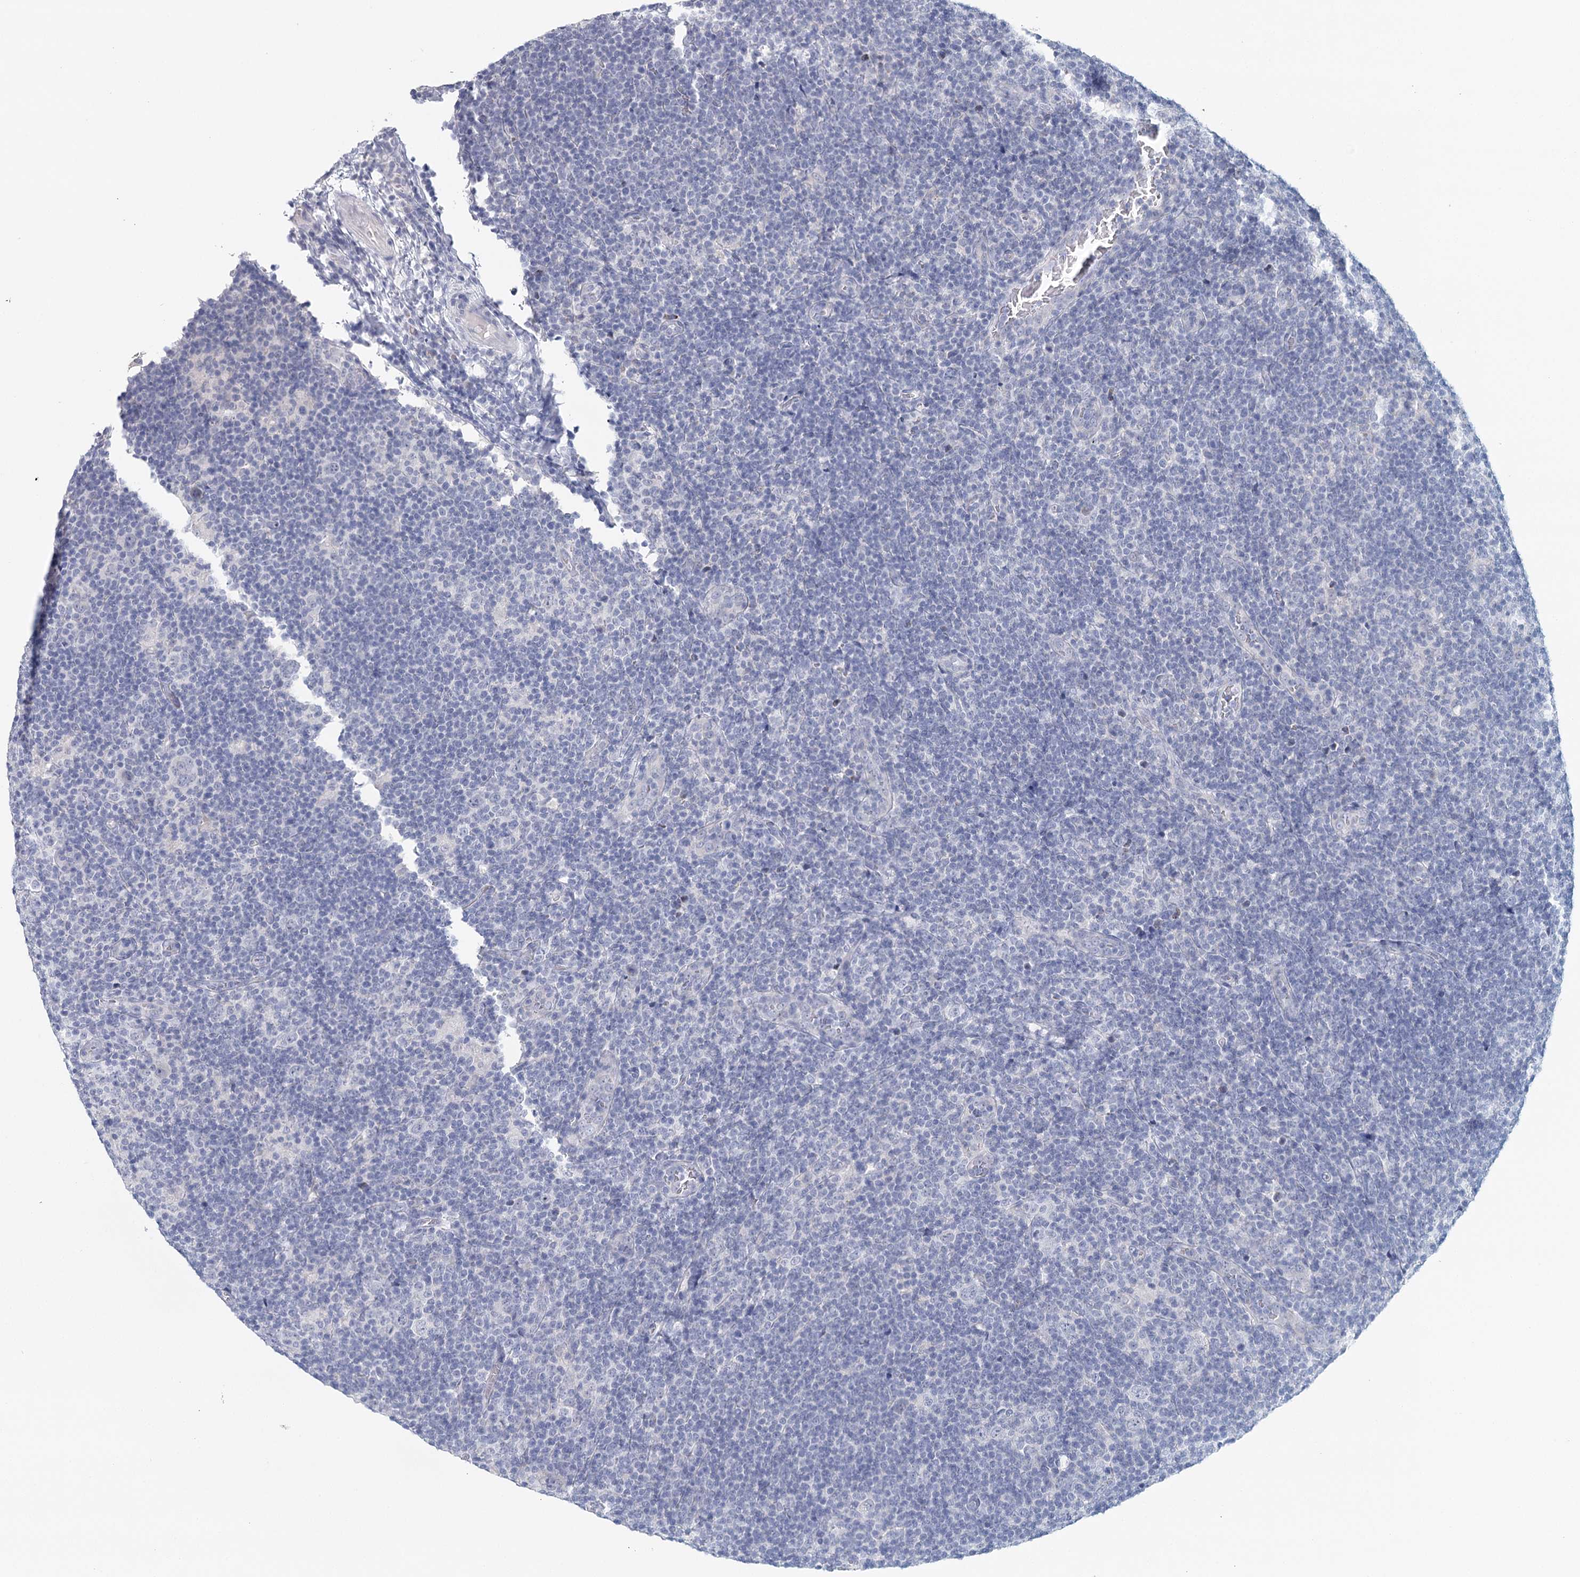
{"staining": {"intensity": "negative", "quantity": "none", "location": "none"}, "tissue": "lymphoma", "cell_type": "Tumor cells", "image_type": "cancer", "snomed": [{"axis": "morphology", "description": "Hodgkin's disease, NOS"}, {"axis": "topography", "description": "Lymph node"}], "caption": "Immunohistochemistry (IHC) micrograph of neoplastic tissue: human Hodgkin's disease stained with DAB demonstrates no significant protein positivity in tumor cells. (DAB (3,3'-diaminobenzidine) immunohistochemistry with hematoxylin counter stain).", "gene": "HSPA4L", "patient": {"sex": "female", "age": 57}}